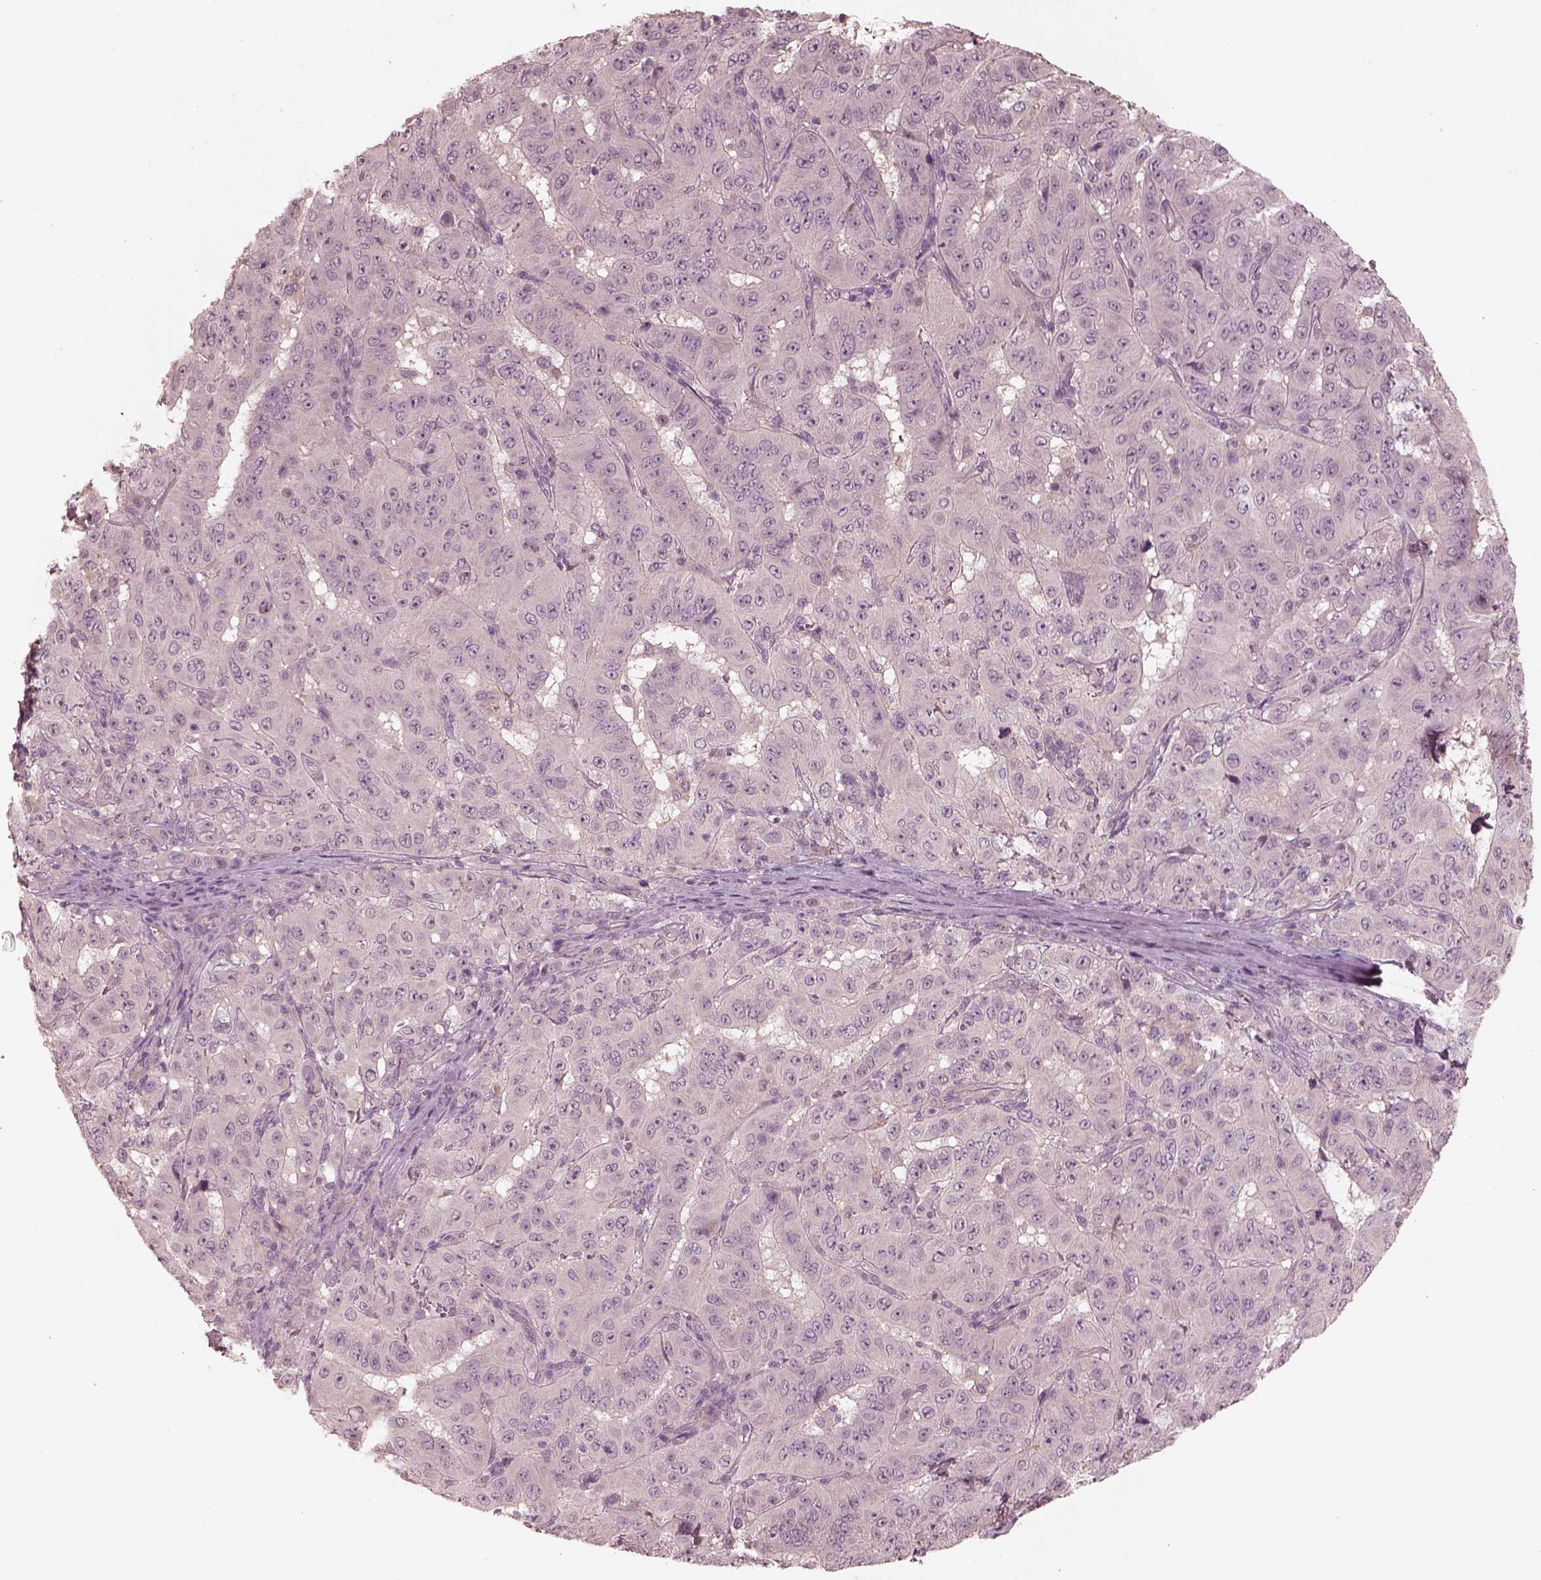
{"staining": {"intensity": "negative", "quantity": "none", "location": "none"}, "tissue": "pancreatic cancer", "cell_type": "Tumor cells", "image_type": "cancer", "snomed": [{"axis": "morphology", "description": "Adenocarcinoma, NOS"}, {"axis": "topography", "description": "Pancreas"}], "caption": "A photomicrograph of pancreatic cancer stained for a protein reveals no brown staining in tumor cells.", "gene": "VWA5B1", "patient": {"sex": "male", "age": 63}}